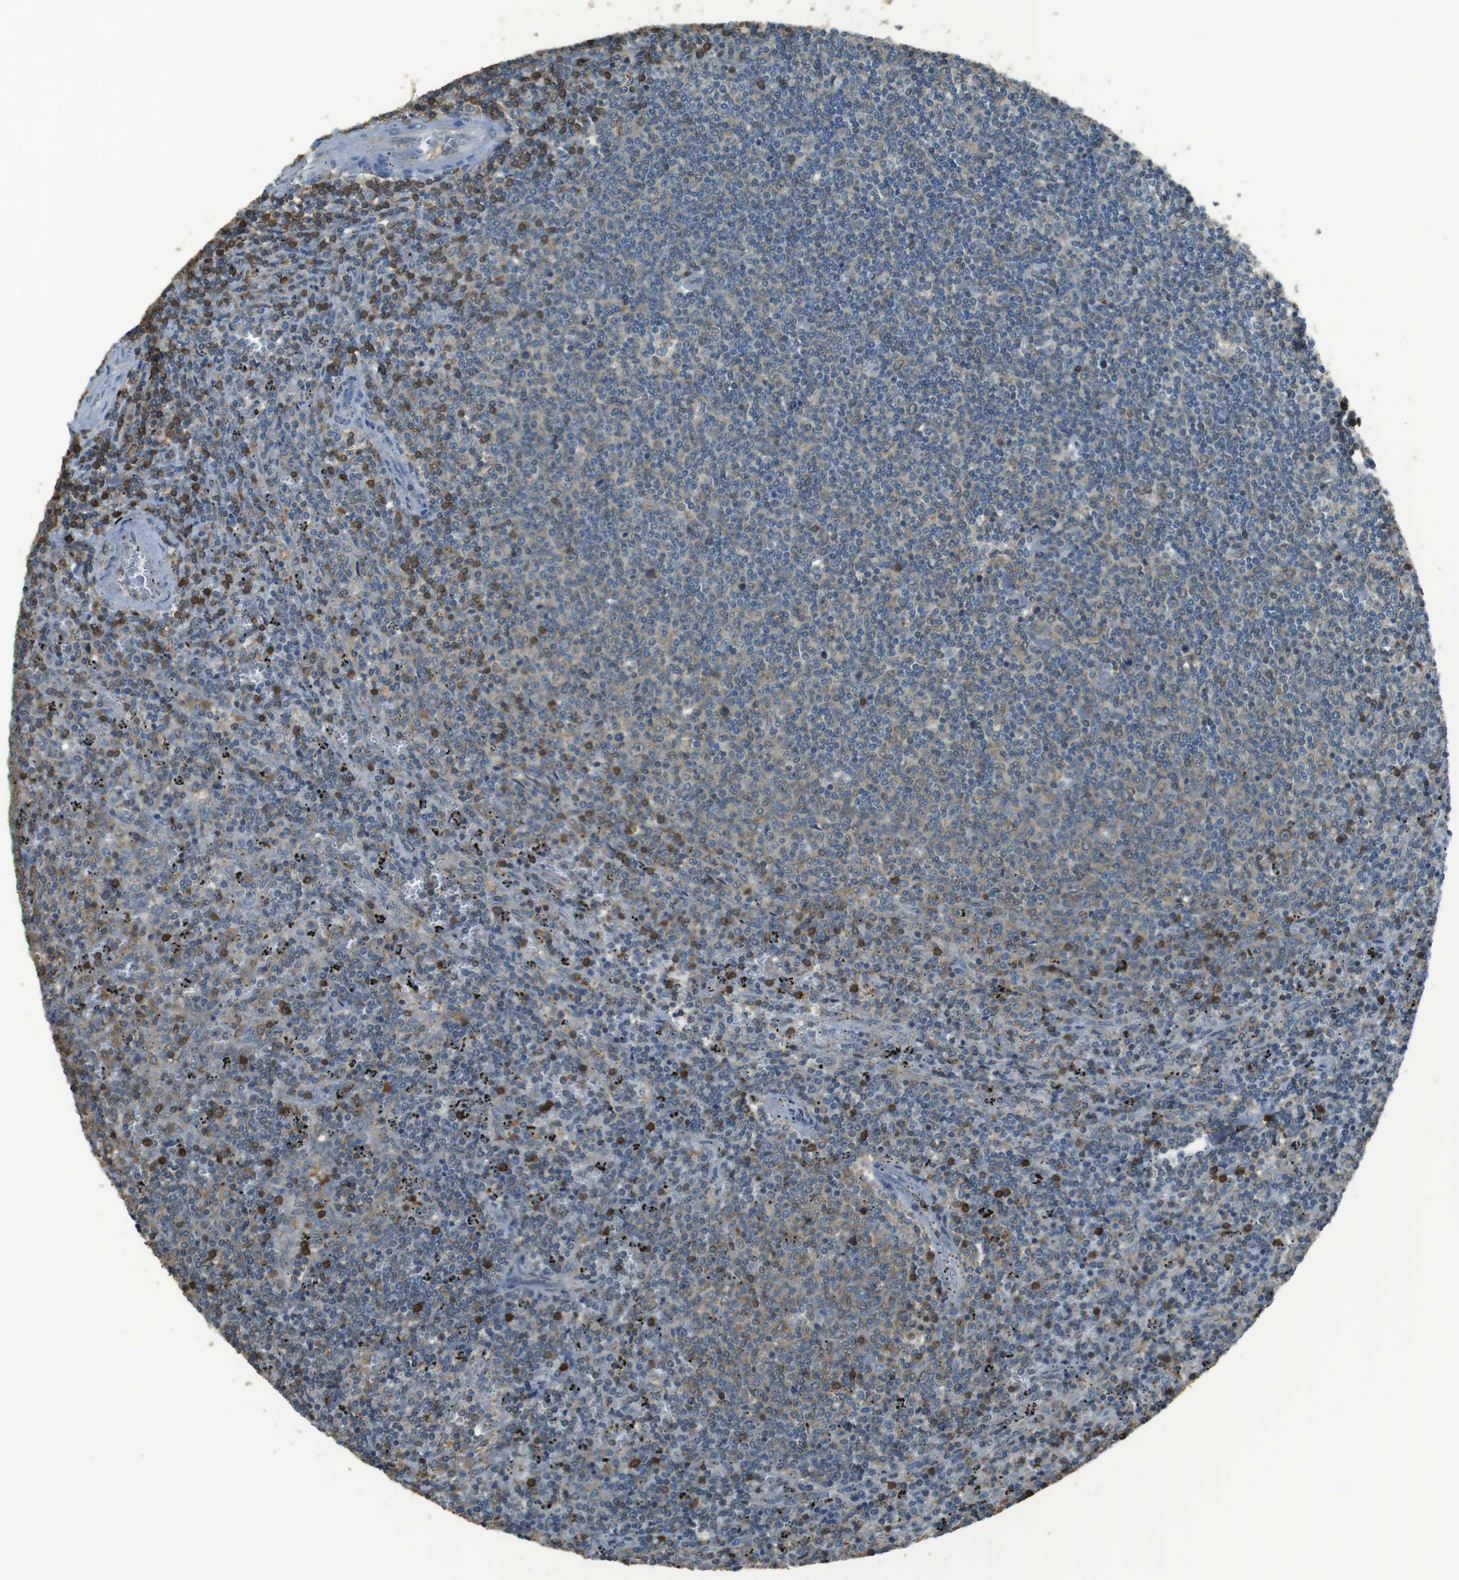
{"staining": {"intensity": "weak", "quantity": "25%-75%", "location": "cytoplasmic/membranous,nuclear"}, "tissue": "lymphoma", "cell_type": "Tumor cells", "image_type": "cancer", "snomed": [{"axis": "morphology", "description": "Malignant lymphoma, non-Hodgkin's type, Low grade"}, {"axis": "topography", "description": "Spleen"}], "caption": "Lymphoma stained with a protein marker demonstrates weak staining in tumor cells.", "gene": "TWSG1", "patient": {"sex": "female", "age": 50}}